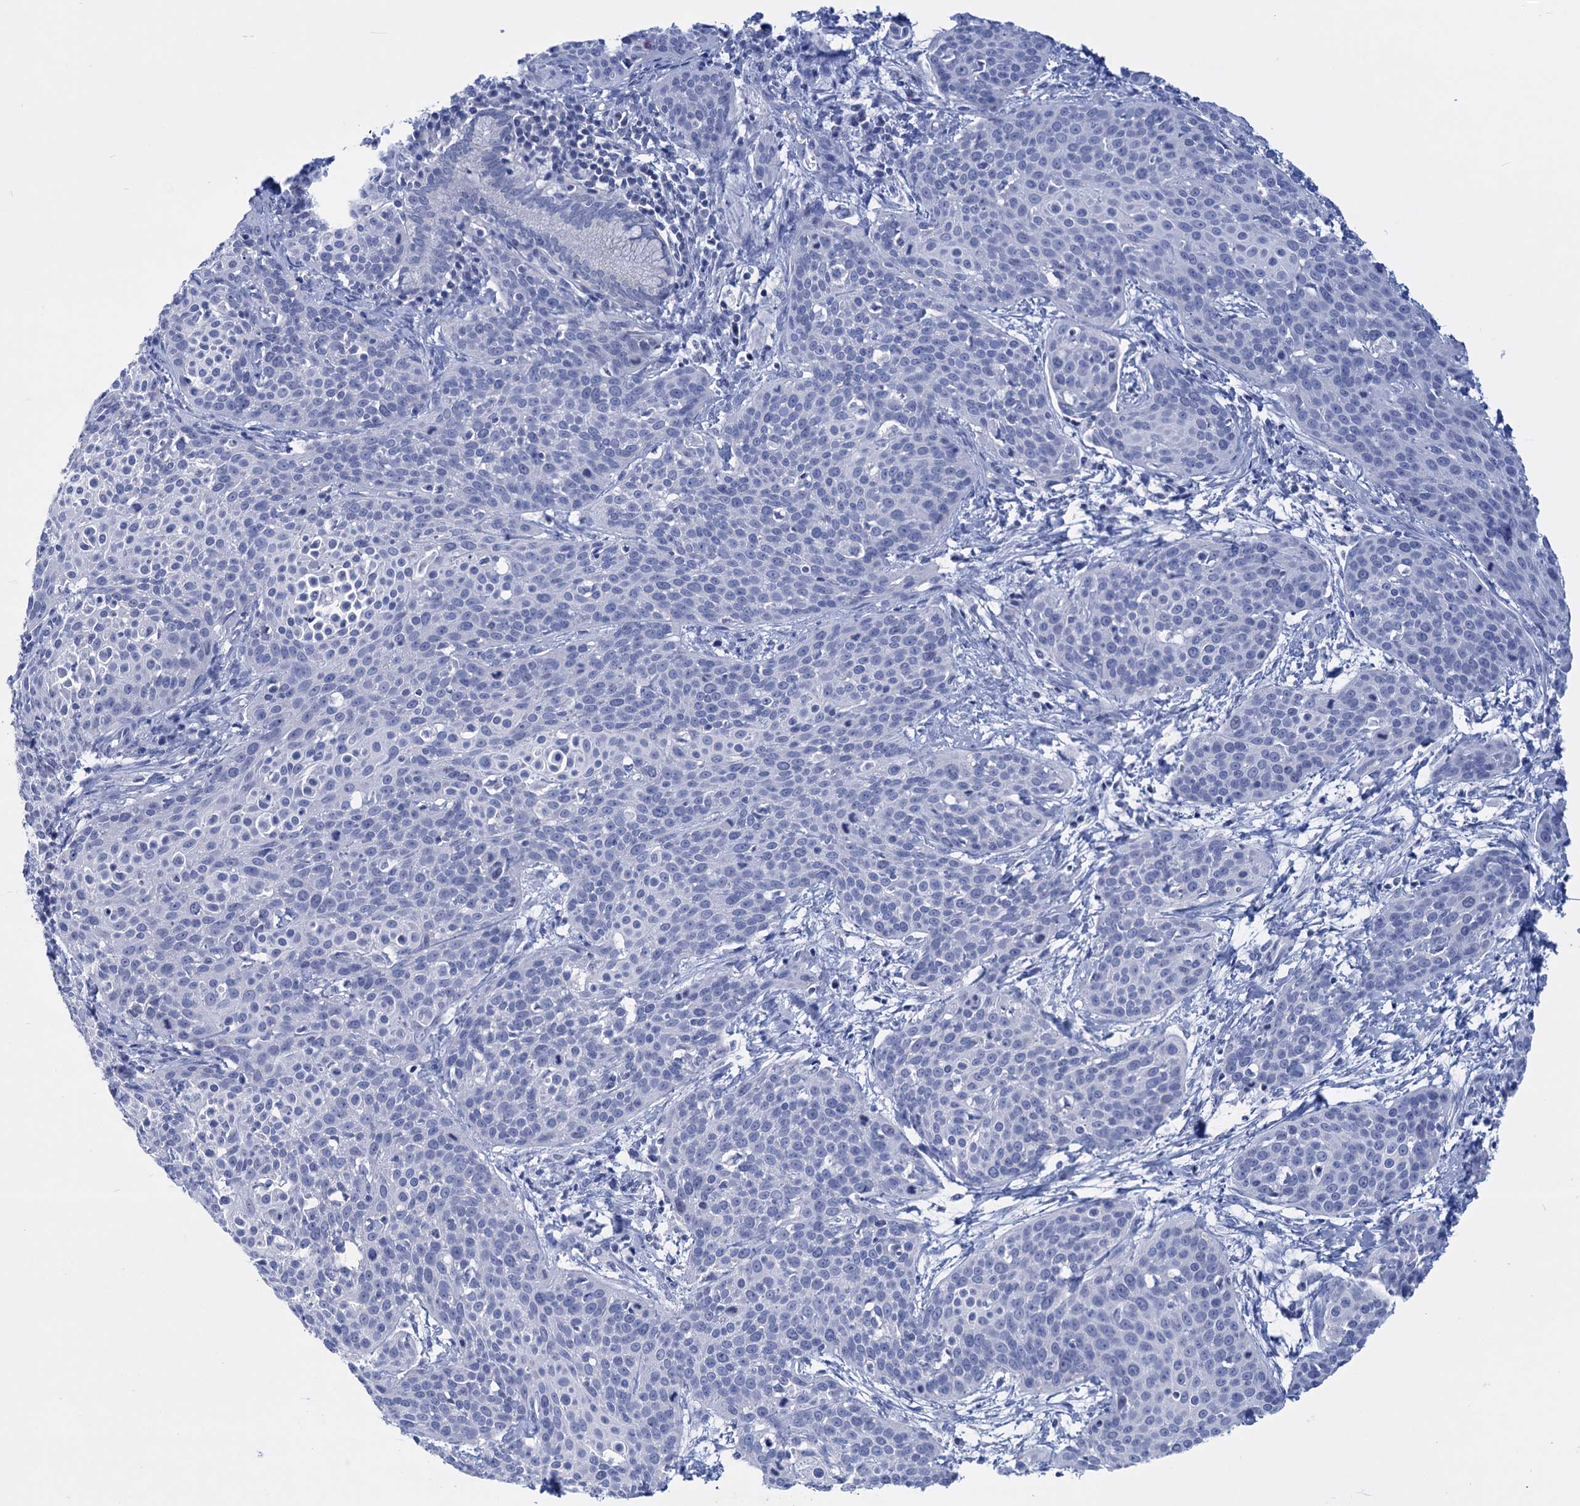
{"staining": {"intensity": "negative", "quantity": "none", "location": "none"}, "tissue": "cervical cancer", "cell_type": "Tumor cells", "image_type": "cancer", "snomed": [{"axis": "morphology", "description": "Squamous cell carcinoma, NOS"}, {"axis": "topography", "description": "Cervix"}], "caption": "This is a micrograph of immunohistochemistry (IHC) staining of cervical cancer, which shows no staining in tumor cells.", "gene": "FBXW12", "patient": {"sex": "female", "age": 38}}